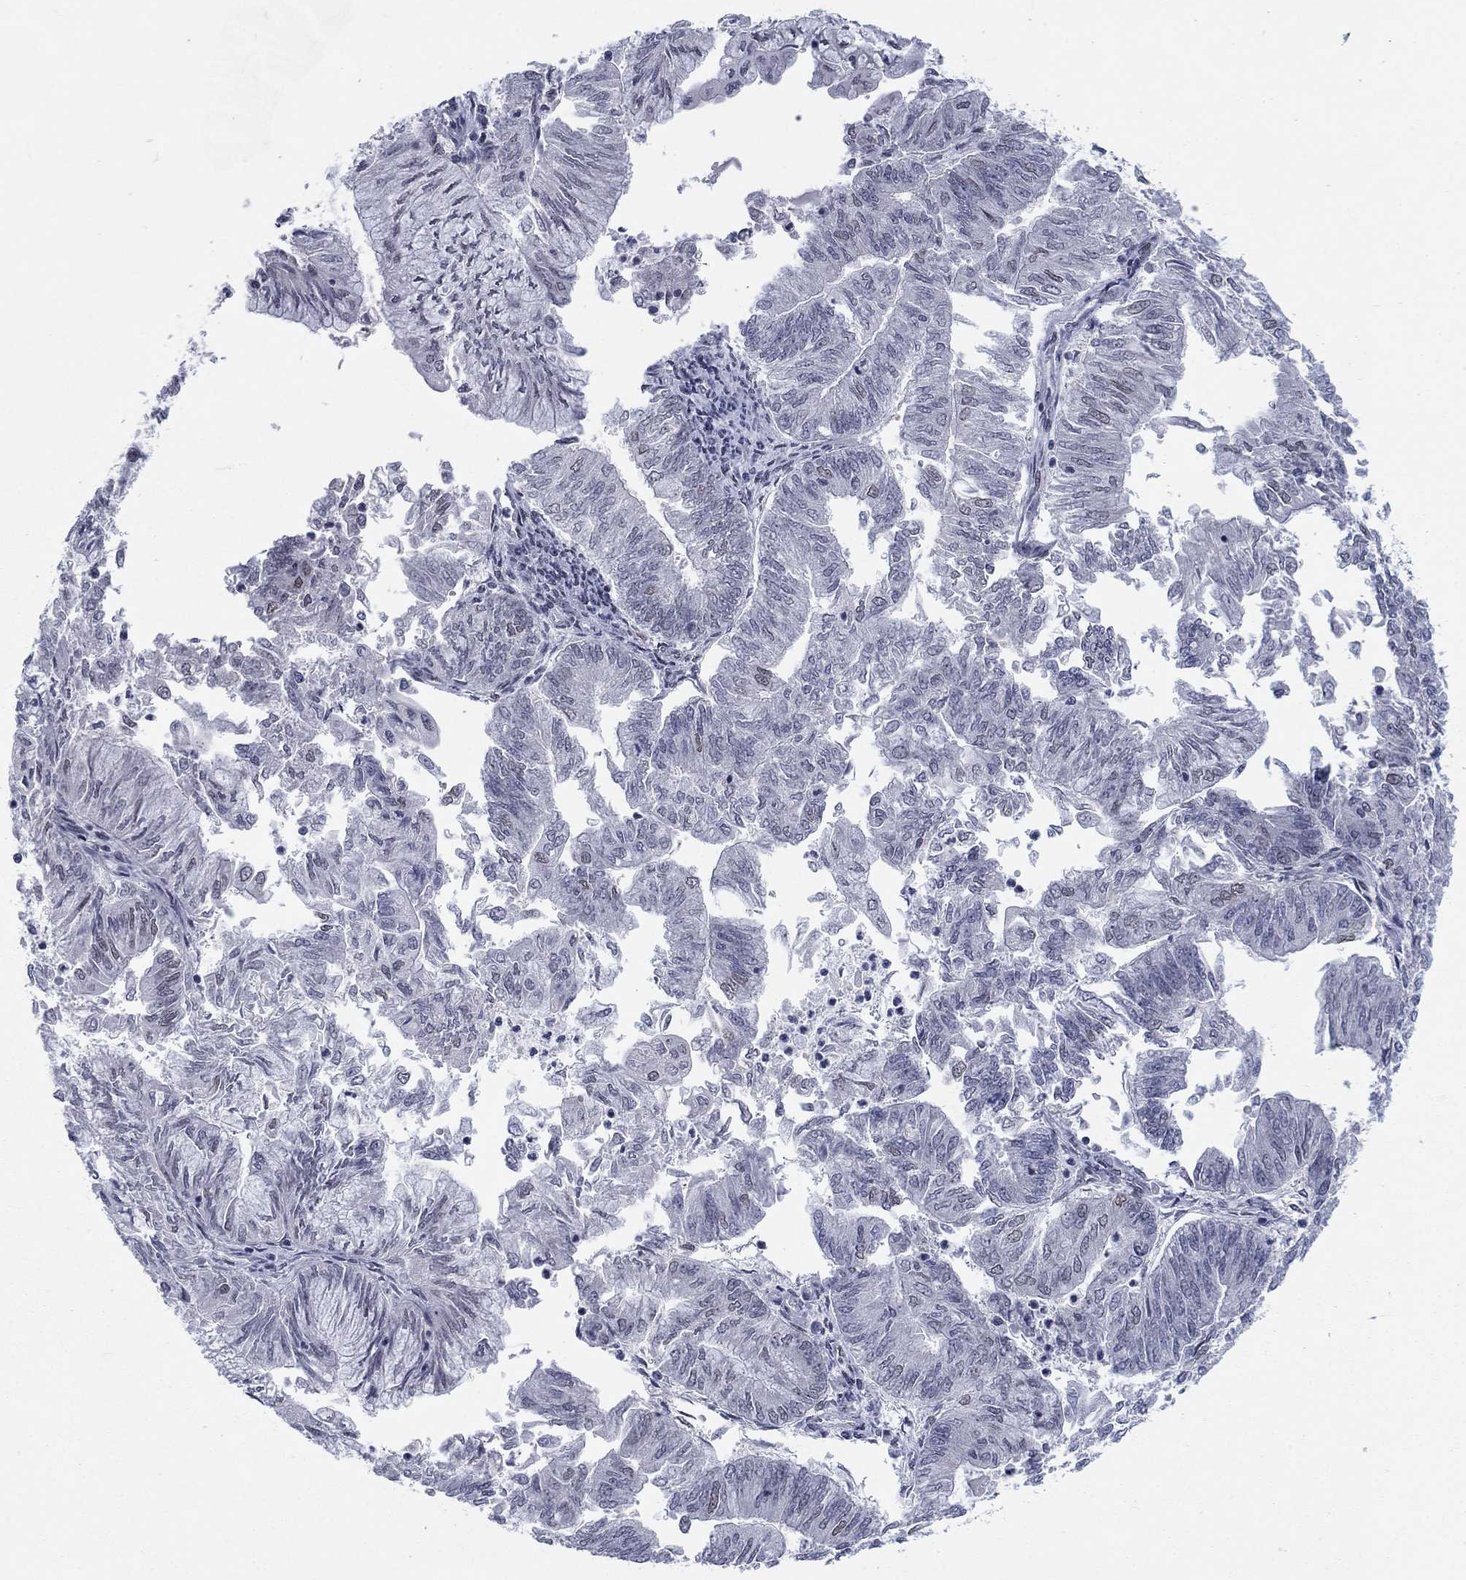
{"staining": {"intensity": "negative", "quantity": "none", "location": "none"}, "tissue": "endometrial cancer", "cell_type": "Tumor cells", "image_type": "cancer", "snomed": [{"axis": "morphology", "description": "Adenocarcinoma, NOS"}, {"axis": "topography", "description": "Endometrium"}], "caption": "IHC photomicrograph of human endometrial adenocarcinoma stained for a protein (brown), which reveals no expression in tumor cells. (DAB IHC, high magnification).", "gene": "FYTTD1", "patient": {"sex": "female", "age": 59}}